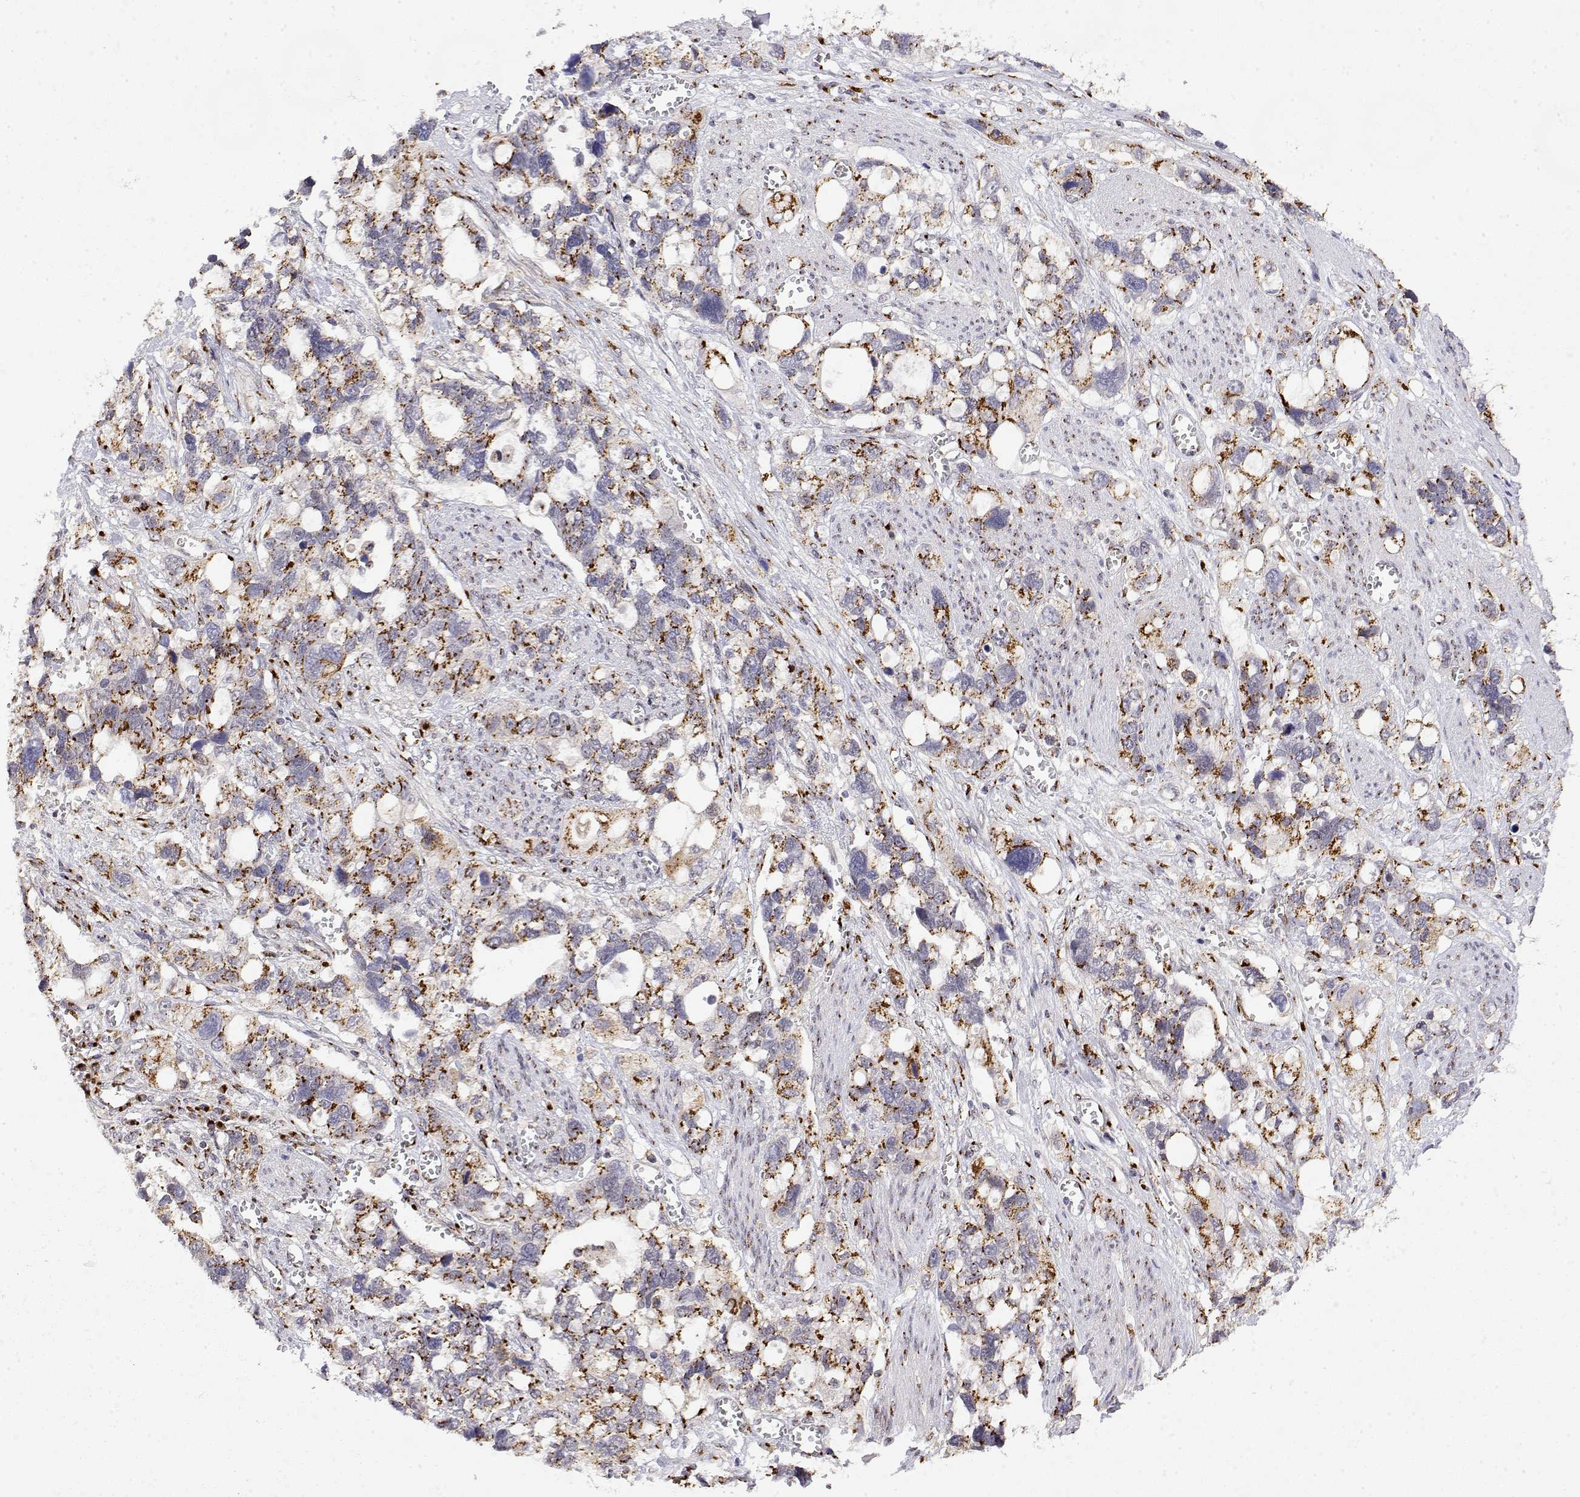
{"staining": {"intensity": "moderate", "quantity": ">75%", "location": "cytoplasmic/membranous"}, "tissue": "stomach cancer", "cell_type": "Tumor cells", "image_type": "cancer", "snomed": [{"axis": "morphology", "description": "Adenocarcinoma, NOS"}, {"axis": "topography", "description": "Stomach, upper"}], "caption": "Human stomach cancer (adenocarcinoma) stained for a protein (brown) shows moderate cytoplasmic/membranous positive expression in about >75% of tumor cells.", "gene": "YIPF3", "patient": {"sex": "female", "age": 81}}